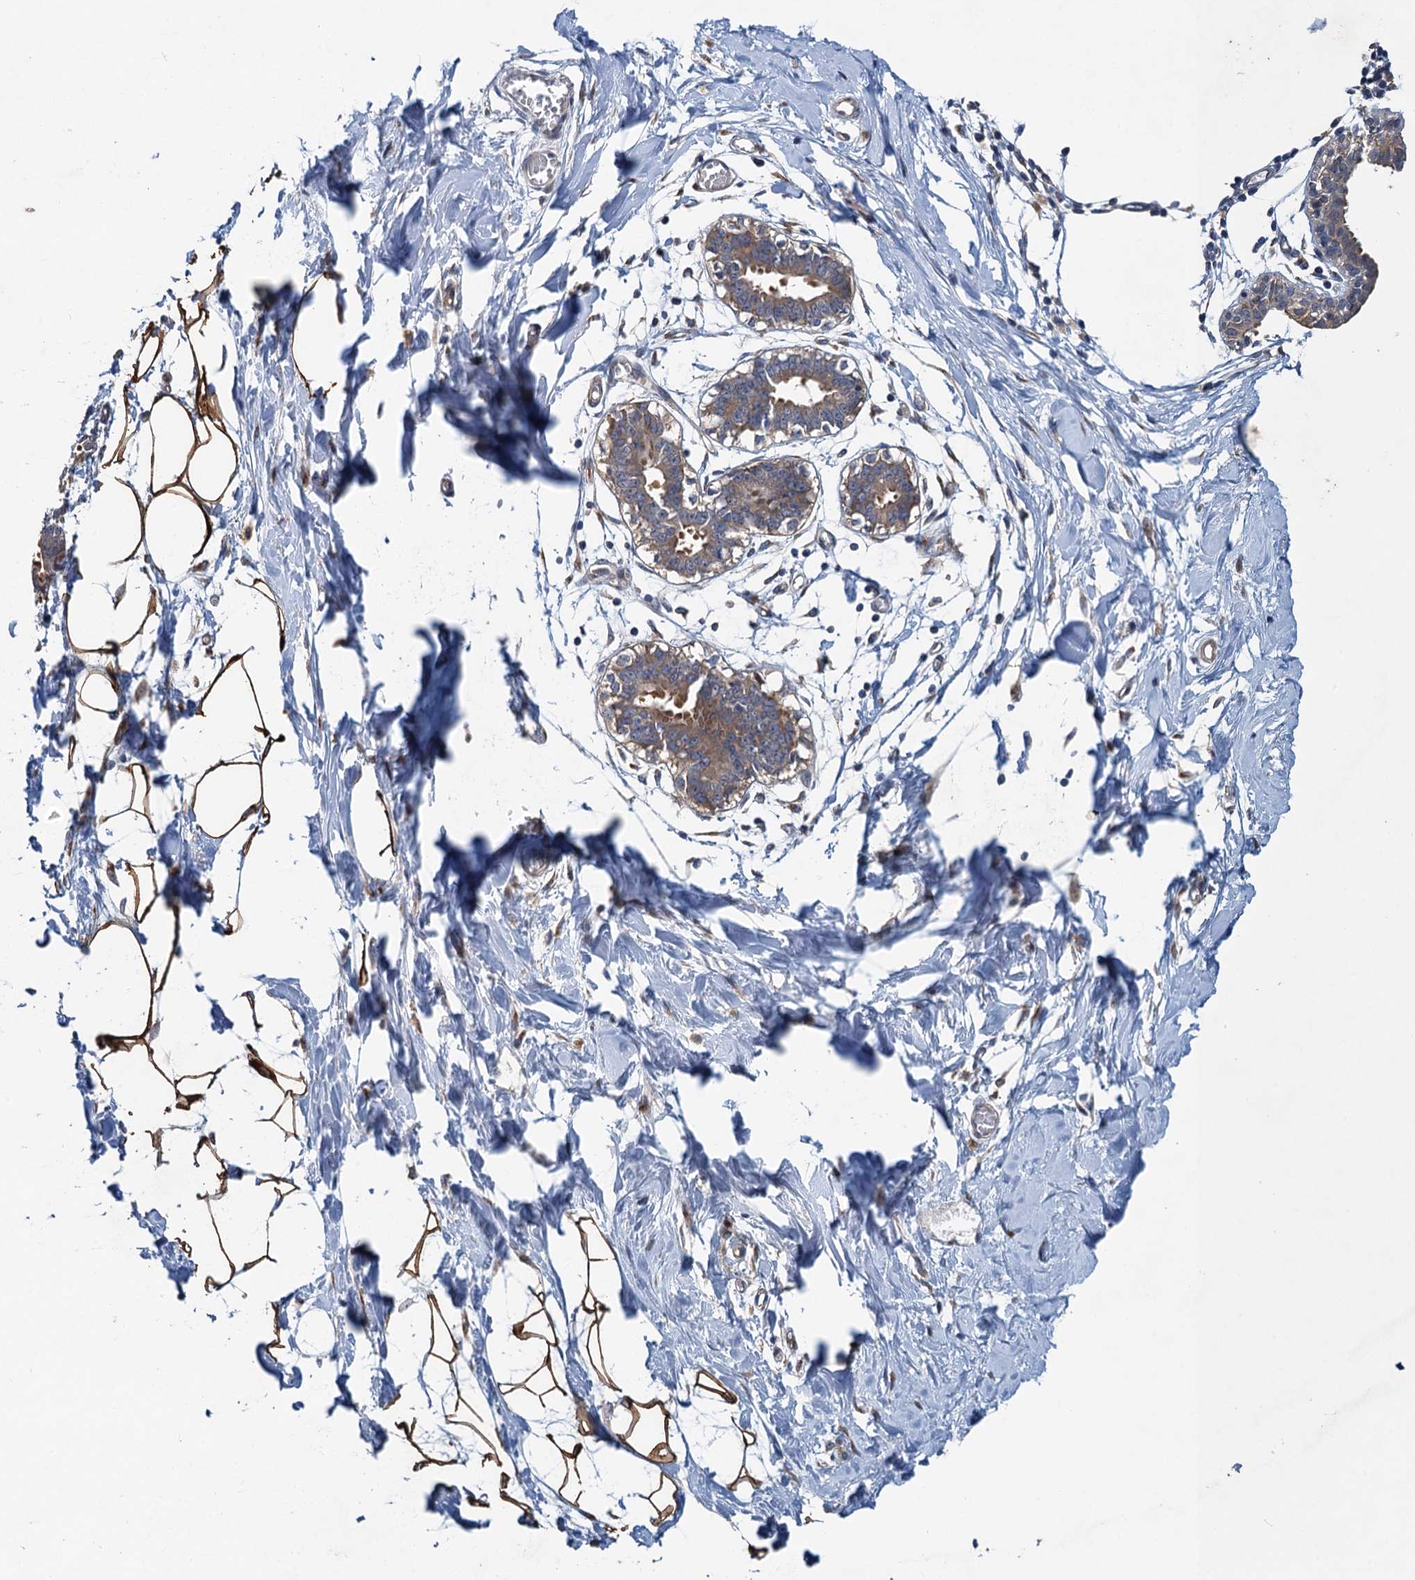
{"staining": {"intensity": "moderate", "quantity": ">75%", "location": "cytoplasmic/membranous"}, "tissue": "breast", "cell_type": "Adipocytes", "image_type": "normal", "snomed": [{"axis": "morphology", "description": "Normal tissue, NOS"}, {"axis": "topography", "description": "Breast"}], "caption": "Protein staining by IHC shows moderate cytoplasmic/membranous positivity in about >75% of adipocytes in normal breast.", "gene": "NBEA", "patient": {"sex": "female", "age": 27}}